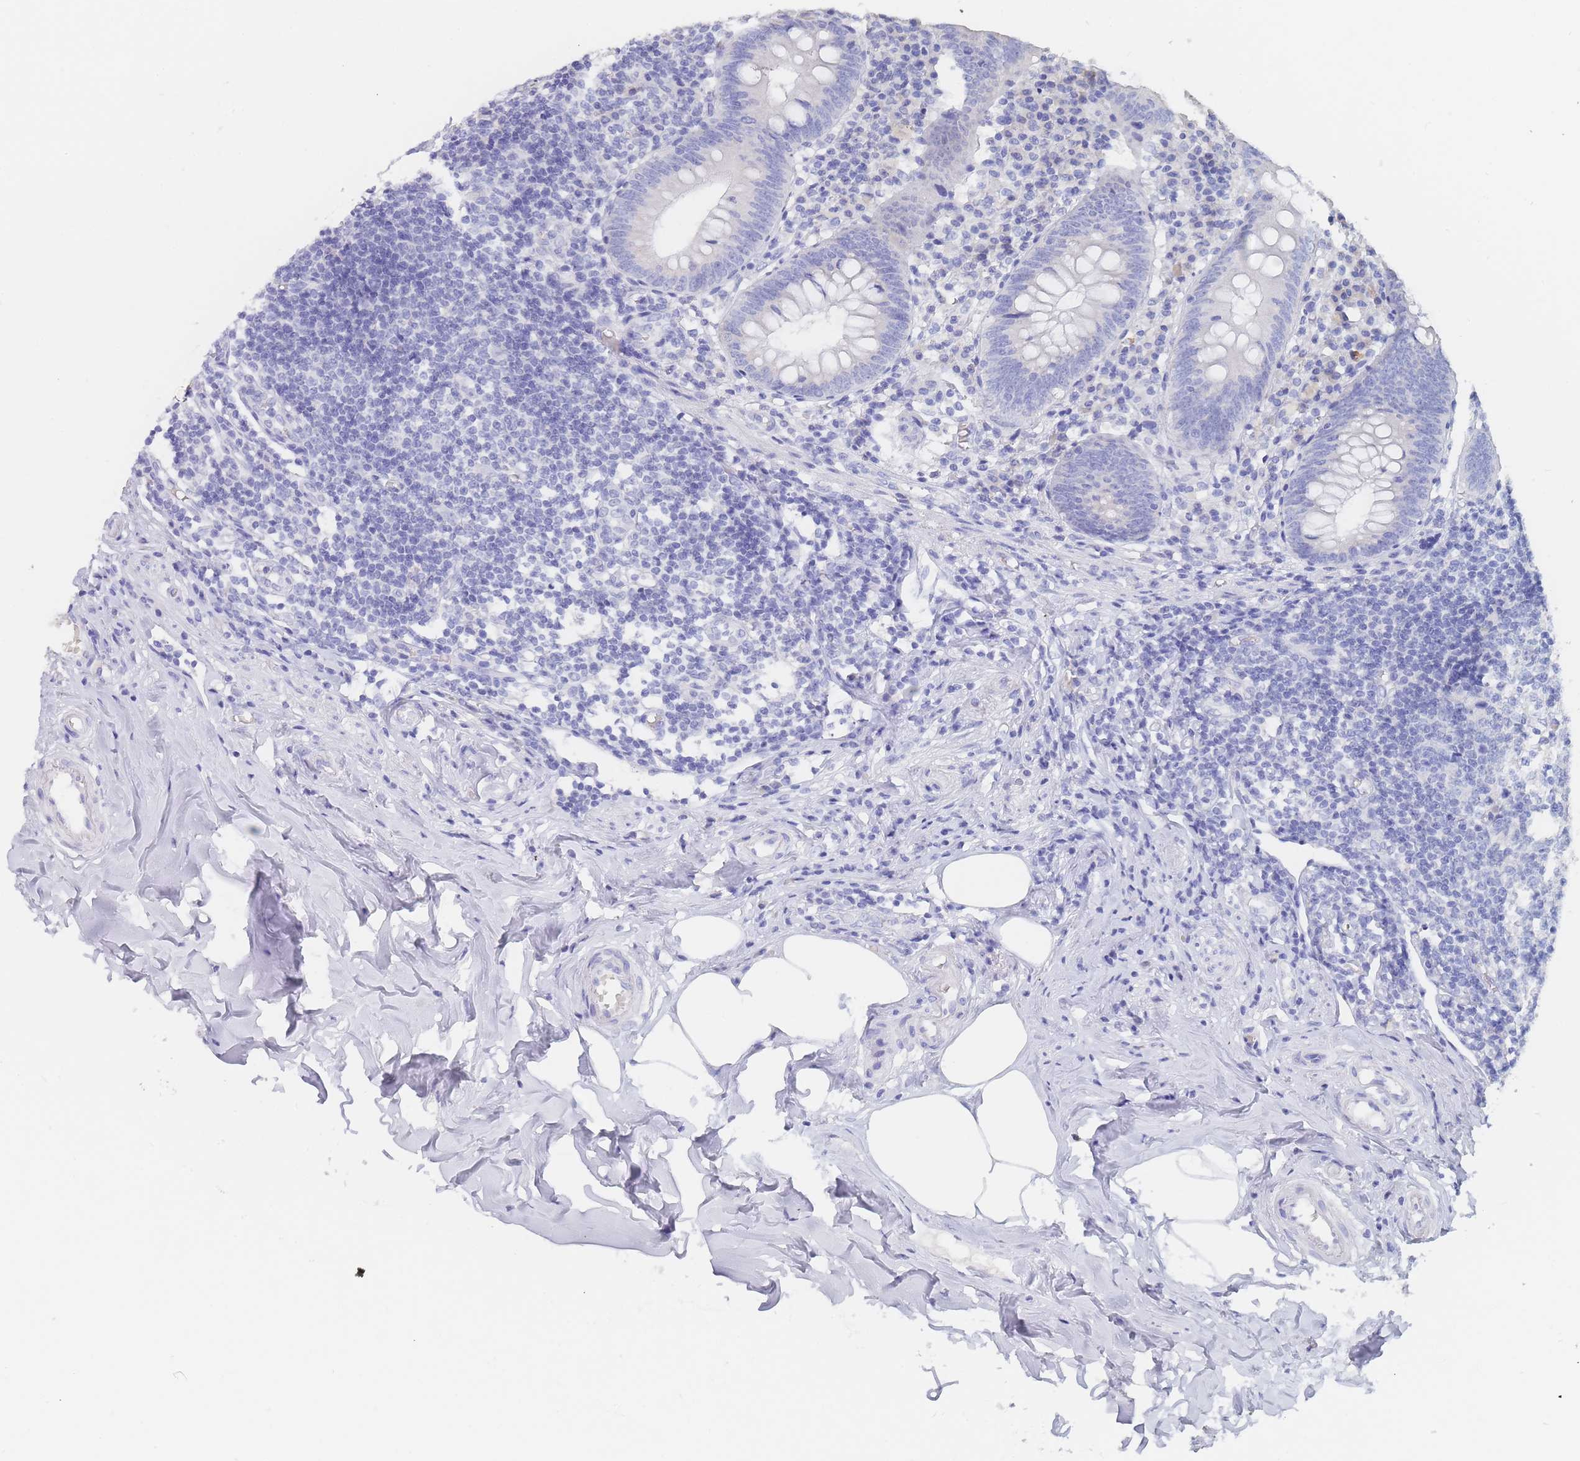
{"staining": {"intensity": "negative", "quantity": "none", "location": "none"}, "tissue": "appendix", "cell_type": "Glandular cells", "image_type": "normal", "snomed": [{"axis": "morphology", "description": "Normal tissue, NOS"}, {"axis": "topography", "description": "Appendix"}], "caption": "DAB immunohistochemical staining of normal appendix displays no significant expression in glandular cells. (DAB (3,3'-diaminobenzidine) IHC with hematoxylin counter stain).", "gene": "SLC25A35", "patient": {"sex": "female", "age": 54}}